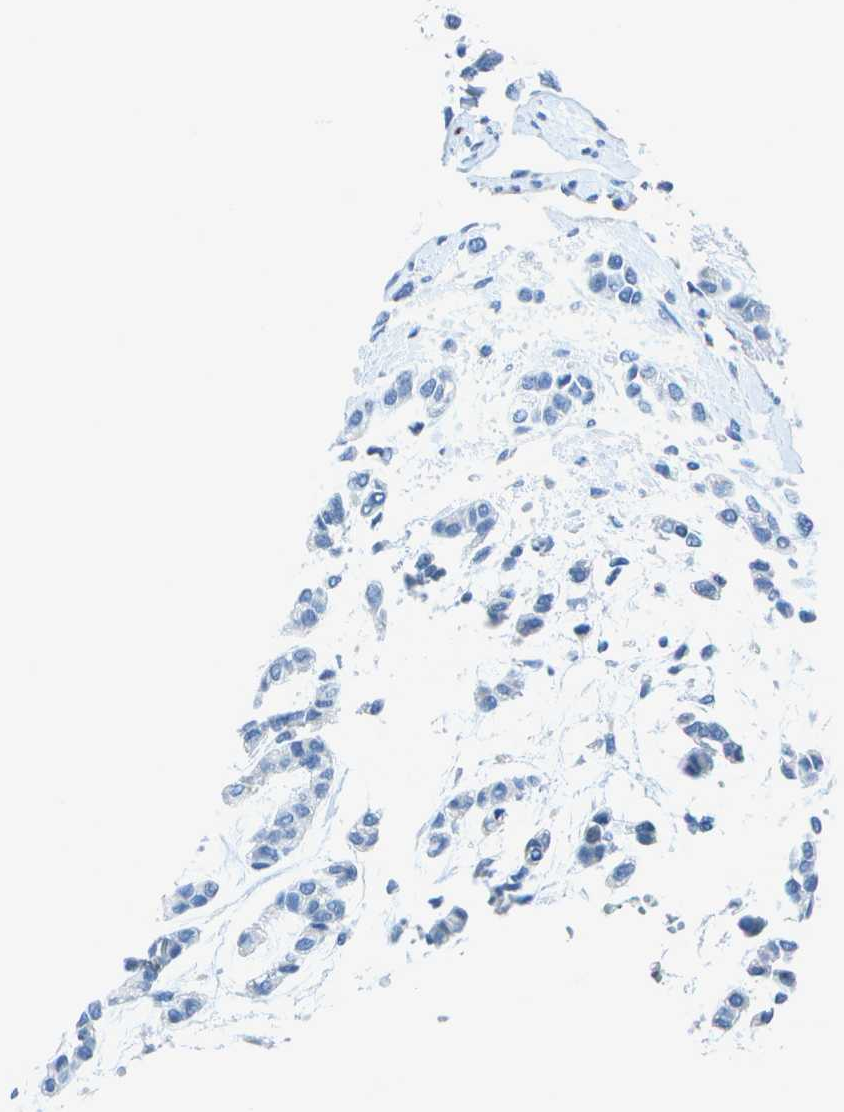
{"staining": {"intensity": "negative", "quantity": "none", "location": "none"}, "tissue": "head and neck cancer", "cell_type": "Tumor cells", "image_type": "cancer", "snomed": [{"axis": "morphology", "description": "Adenocarcinoma, NOS"}, {"axis": "morphology", "description": "Adenoma, NOS"}, {"axis": "topography", "description": "Head-Neck"}], "caption": "Head and neck cancer stained for a protein using immunohistochemistry demonstrates no expression tumor cells.", "gene": "DCT", "patient": {"sex": "female", "age": 55}}